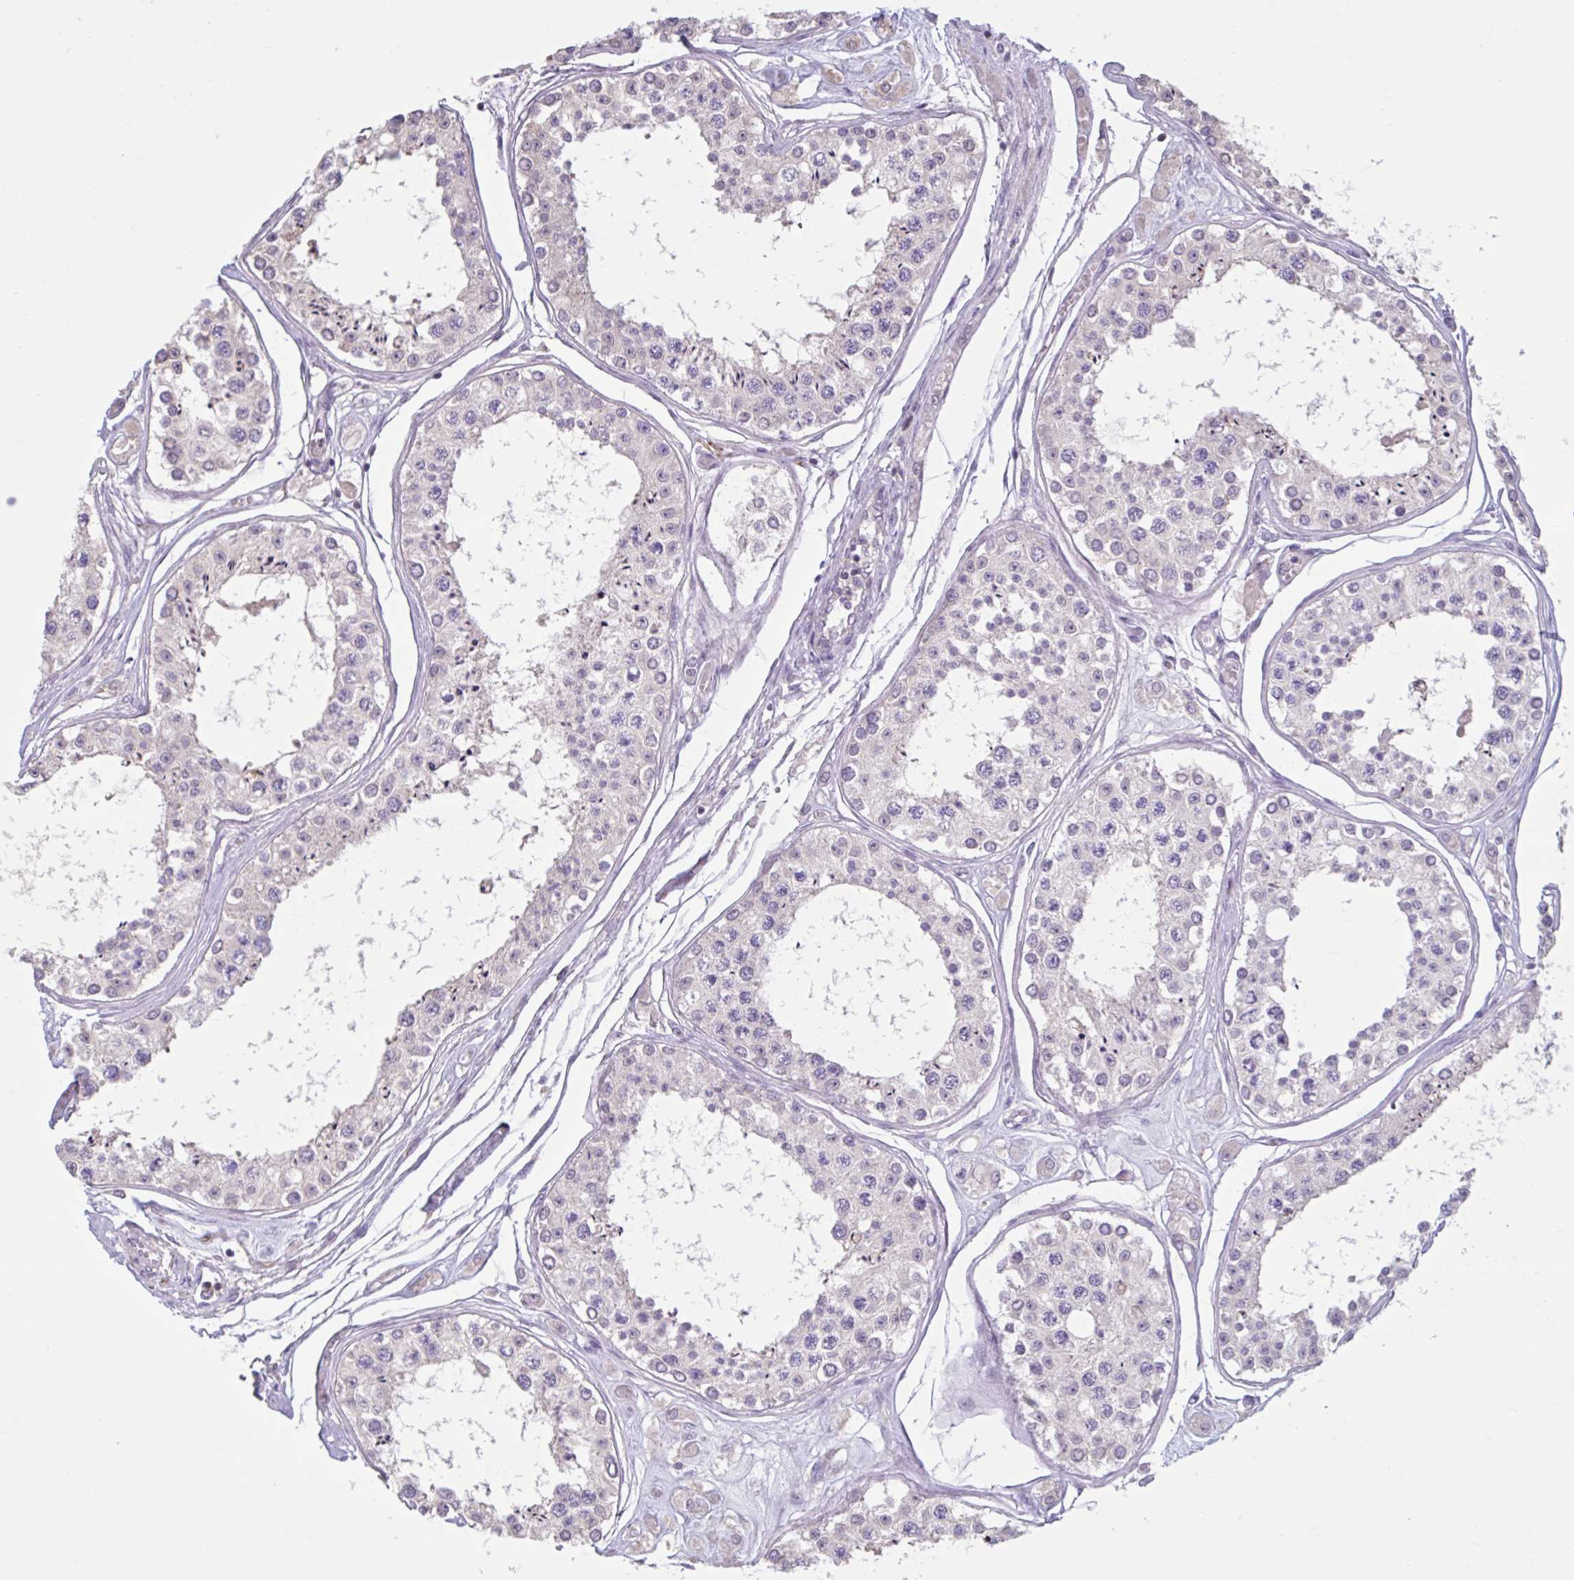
{"staining": {"intensity": "negative", "quantity": "none", "location": "none"}, "tissue": "testis", "cell_type": "Cells in seminiferous ducts", "image_type": "normal", "snomed": [{"axis": "morphology", "description": "Normal tissue, NOS"}, {"axis": "topography", "description": "Testis"}], "caption": "High magnification brightfield microscopy of normal testis stained with DAB (brown) and counterstained with hematoxylin (blue): cells in seminiferous ducts show no significant positivity. The staining was performed using DAB to visualize the protein expression in brown, while the nuclei were stained in blue with hematoxylin (Magnification: 20x).", "gene": "CDH19", "patient": {"sex": "male", "age": 25}}